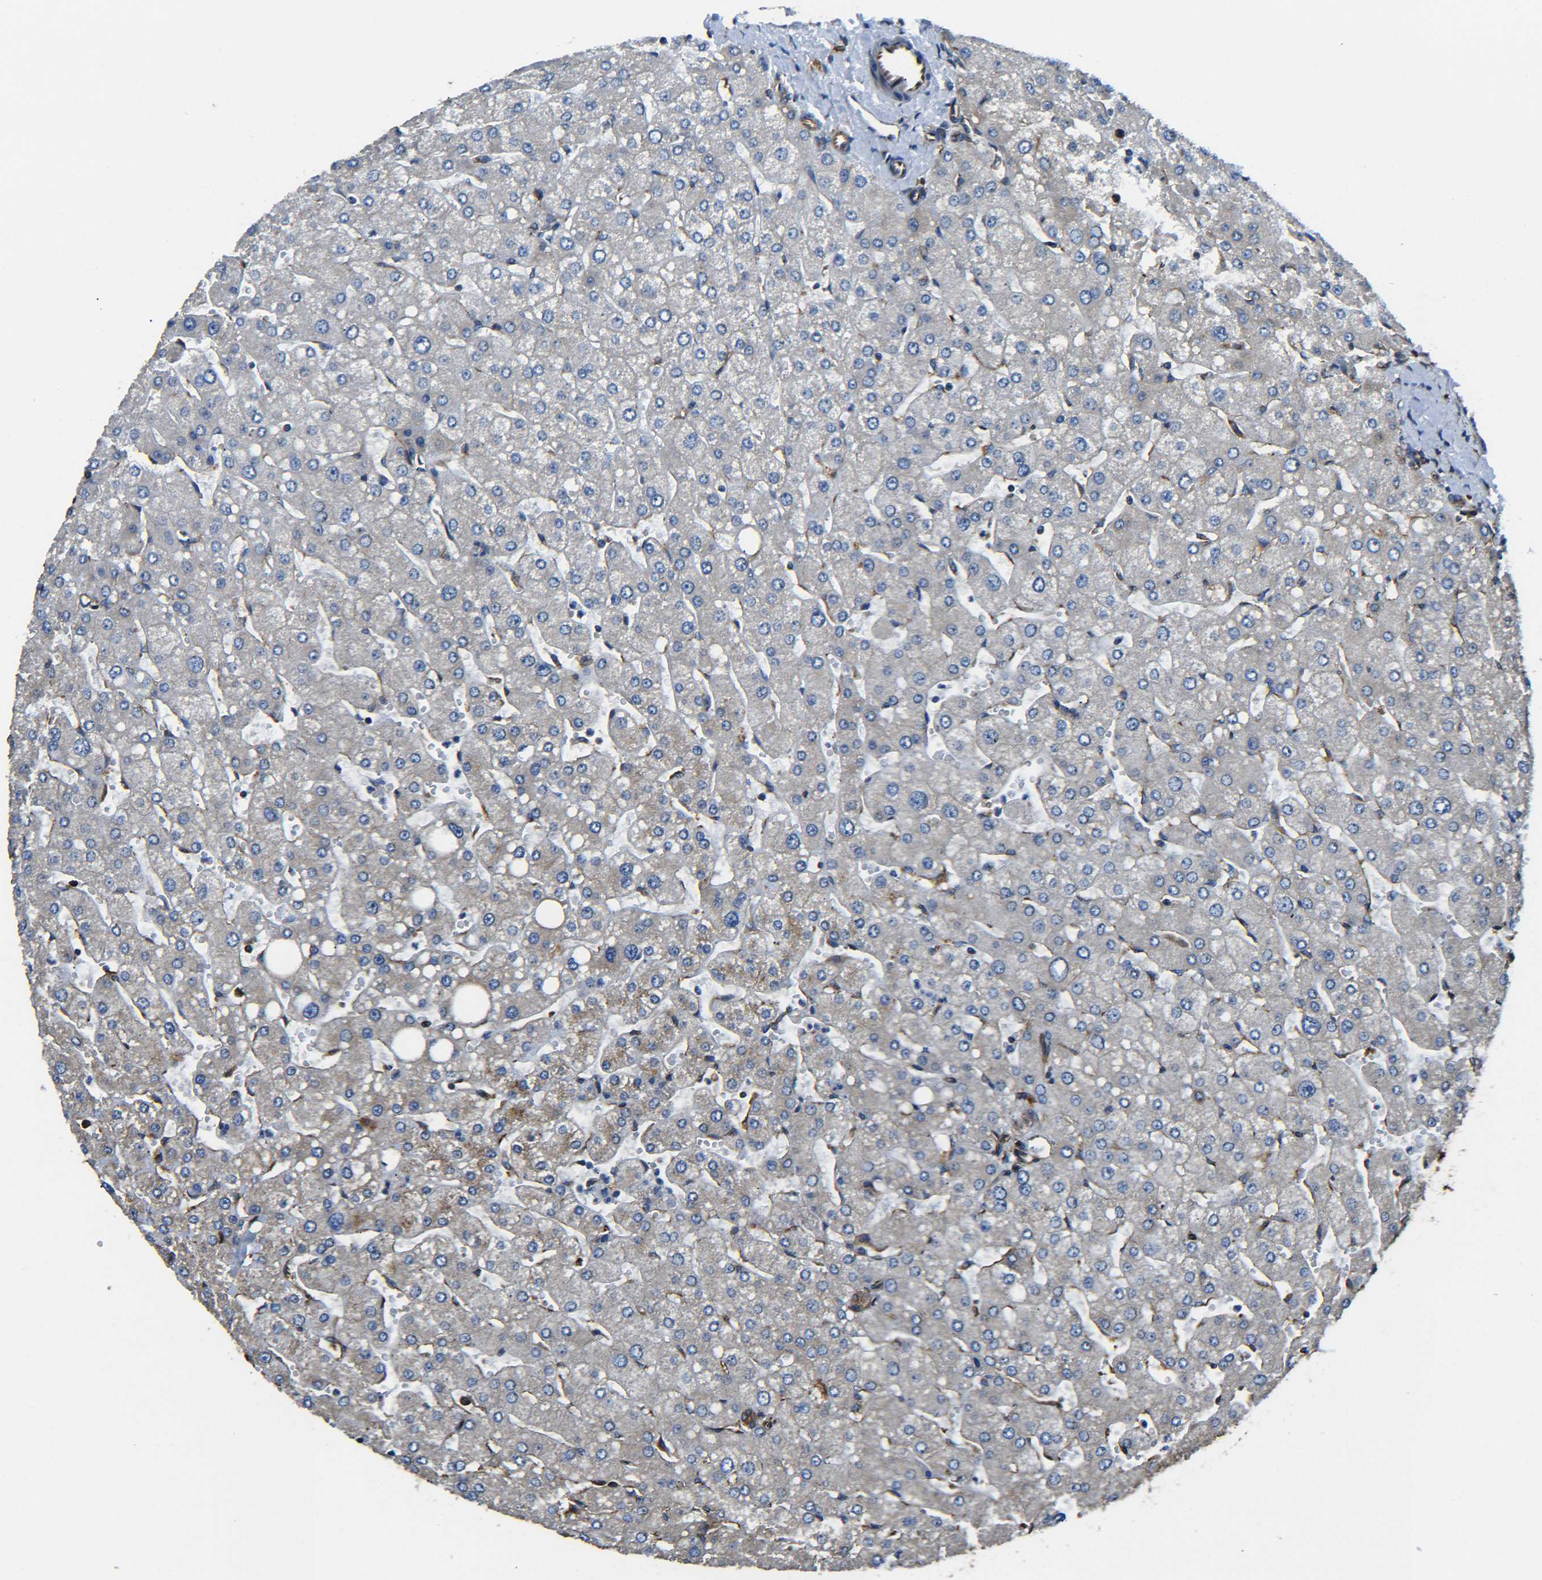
{"staining": {"intensity": "weak", "quantity": ">75%", "location": "cytoplasmic/membranous"}, "tissue": "liver", "cell_type": "Cholangiocytes", "image_type": "normal", "snomed": [{"axis": "morphology", "description": "Normal tissue, NOS"}, {"axis": "topography", "description": "Liver"}], "caption": "The image exhibits staining of benign liver, revealing weak cytoplasmic/membranous protein staining (brown color) within cholangiocytes.", "gene": "TUBB", "patient": {"sex": "male", "age": 55}}